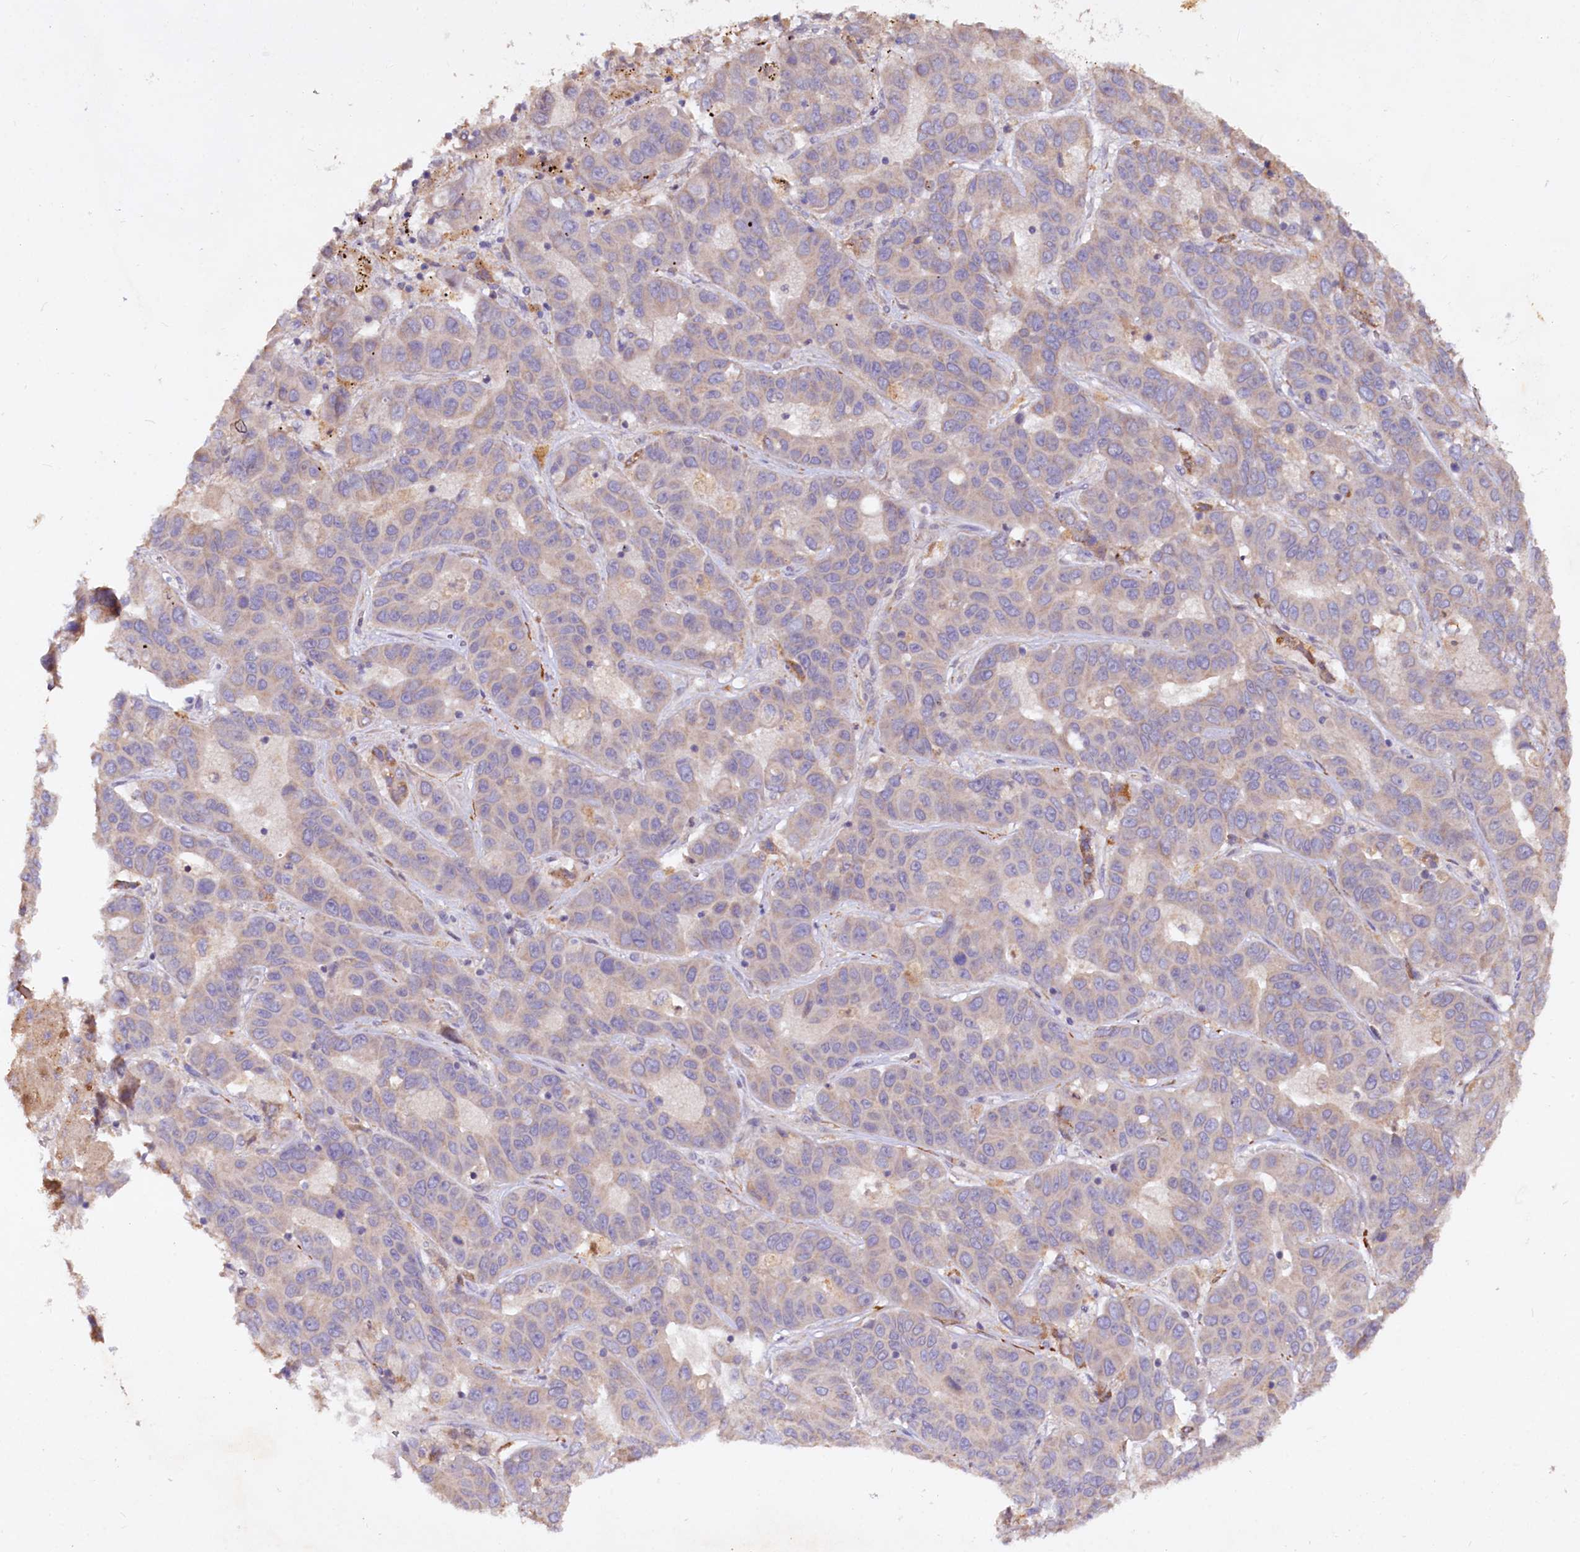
{"staining": {"intensity": "negative", "quantity": "none", "location": "none"}, "tissue": "liver cancer", "cell_type": "Tumor cells", "image_type": "cancer", "snomed": [{"axis": "morphology", "description": "Cholangiocarcinoma"}, {"axis": "topography", "description": "Liver"}], "caption": "An immunohistochemistry (IHC) micrograph of liver cholangiocarcinoma is shown. There is no staining in tumor cells of liver cholangiocarcinoma.", "gene": "ETFBKMT", "patient": {"sex": "female", "age": 52}}